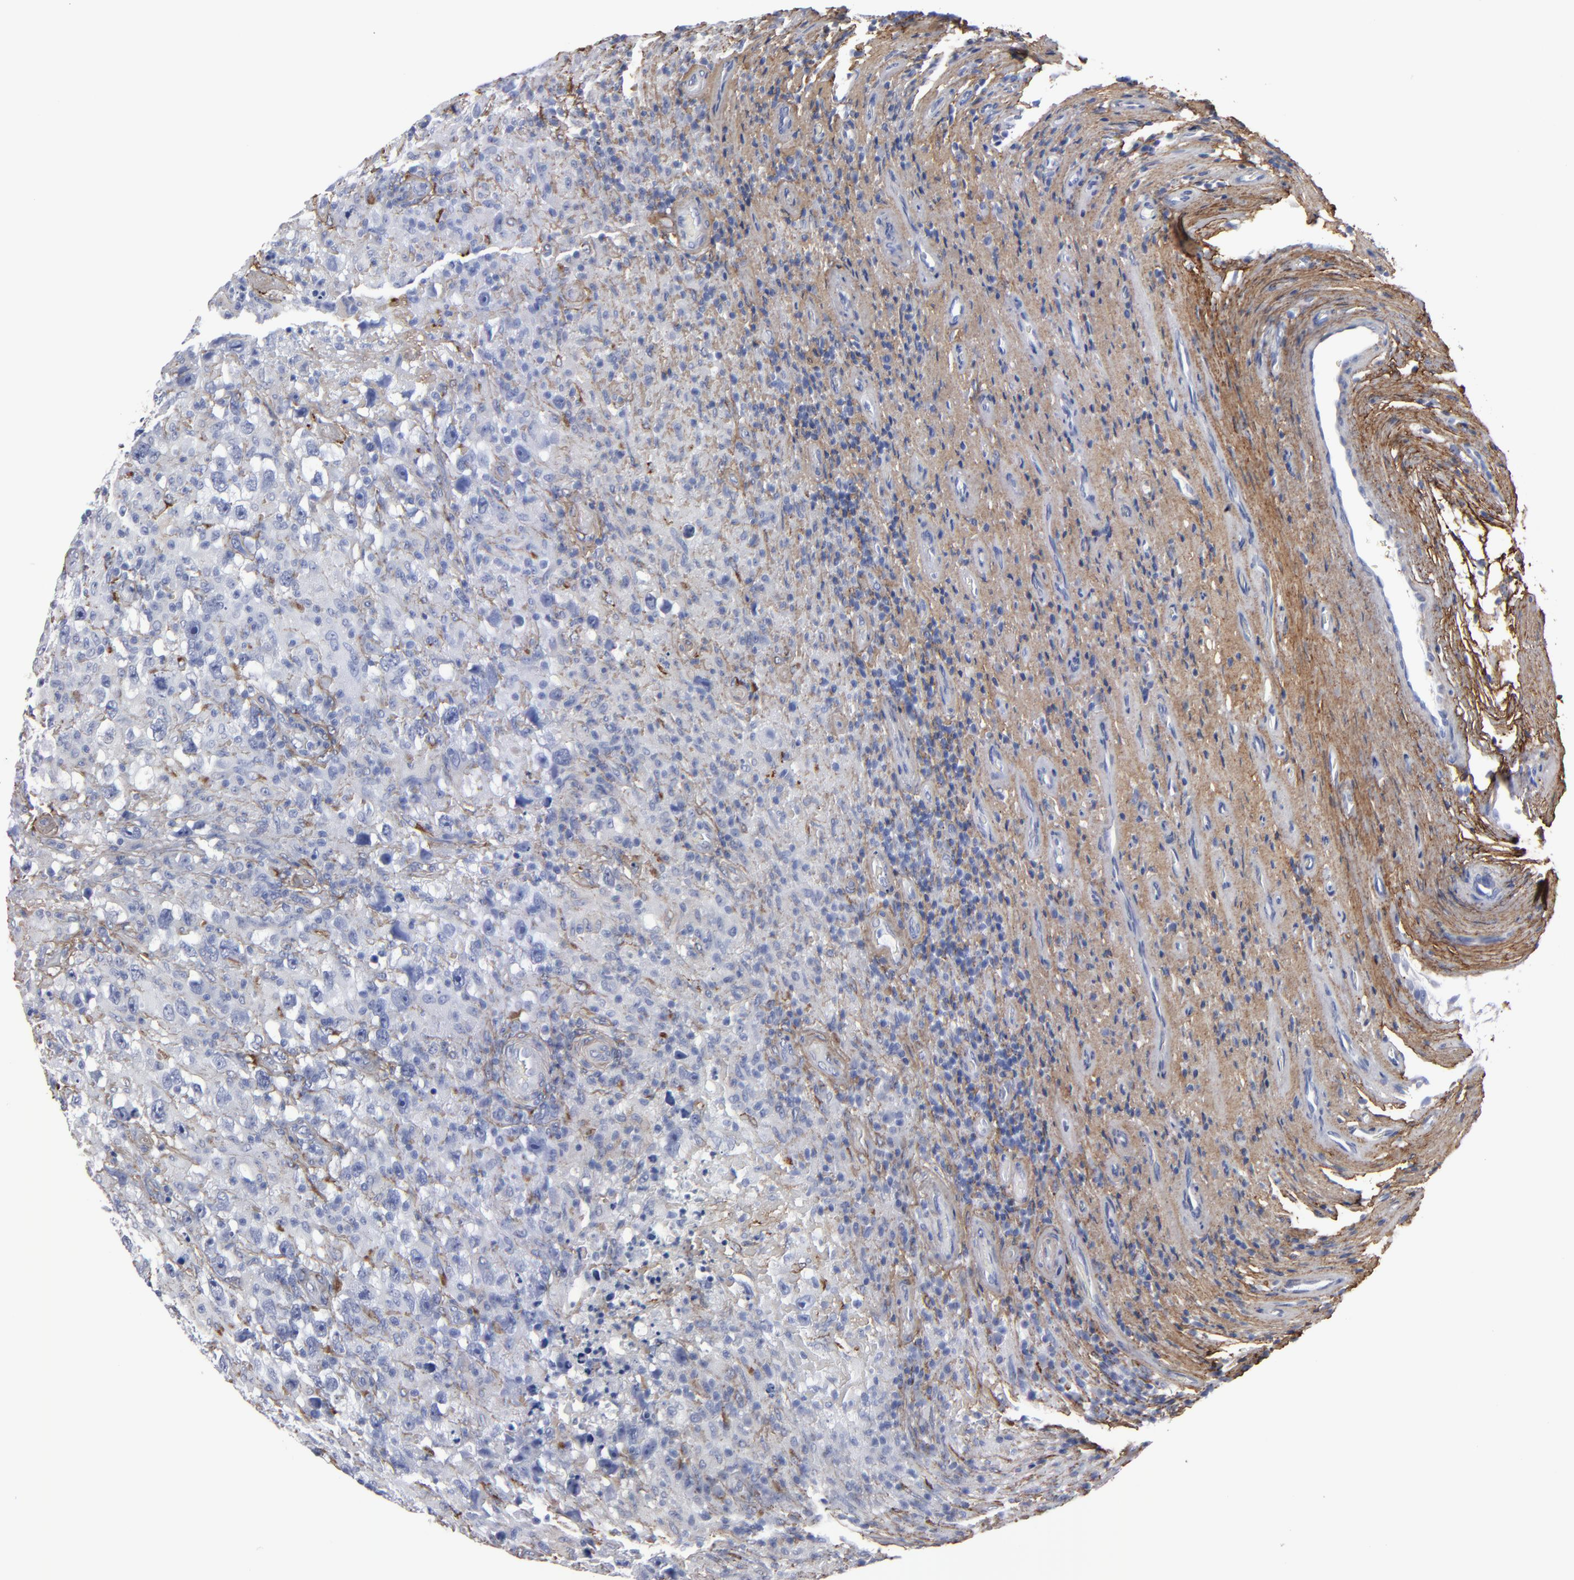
{"staining": {"intensity": "negative", "quantity": "none", "location": "none"}, "tissue": "testis cancer", "cell_type": "Tumor cells", "image_type": "cancer", "snomed": [{"axis": "morphology", "description": "Seminoma, NOS"}, {"axis": "topography", "description": "Testis"}], "caption": "Testis cancer was stained to show a protein in brown. There is no significant staining in tumor cells. (DAB immunohistochemistry (IHC), high magnification).", "gene": "EMILIN1", "patient": {"sex": "male", "age": 34}}